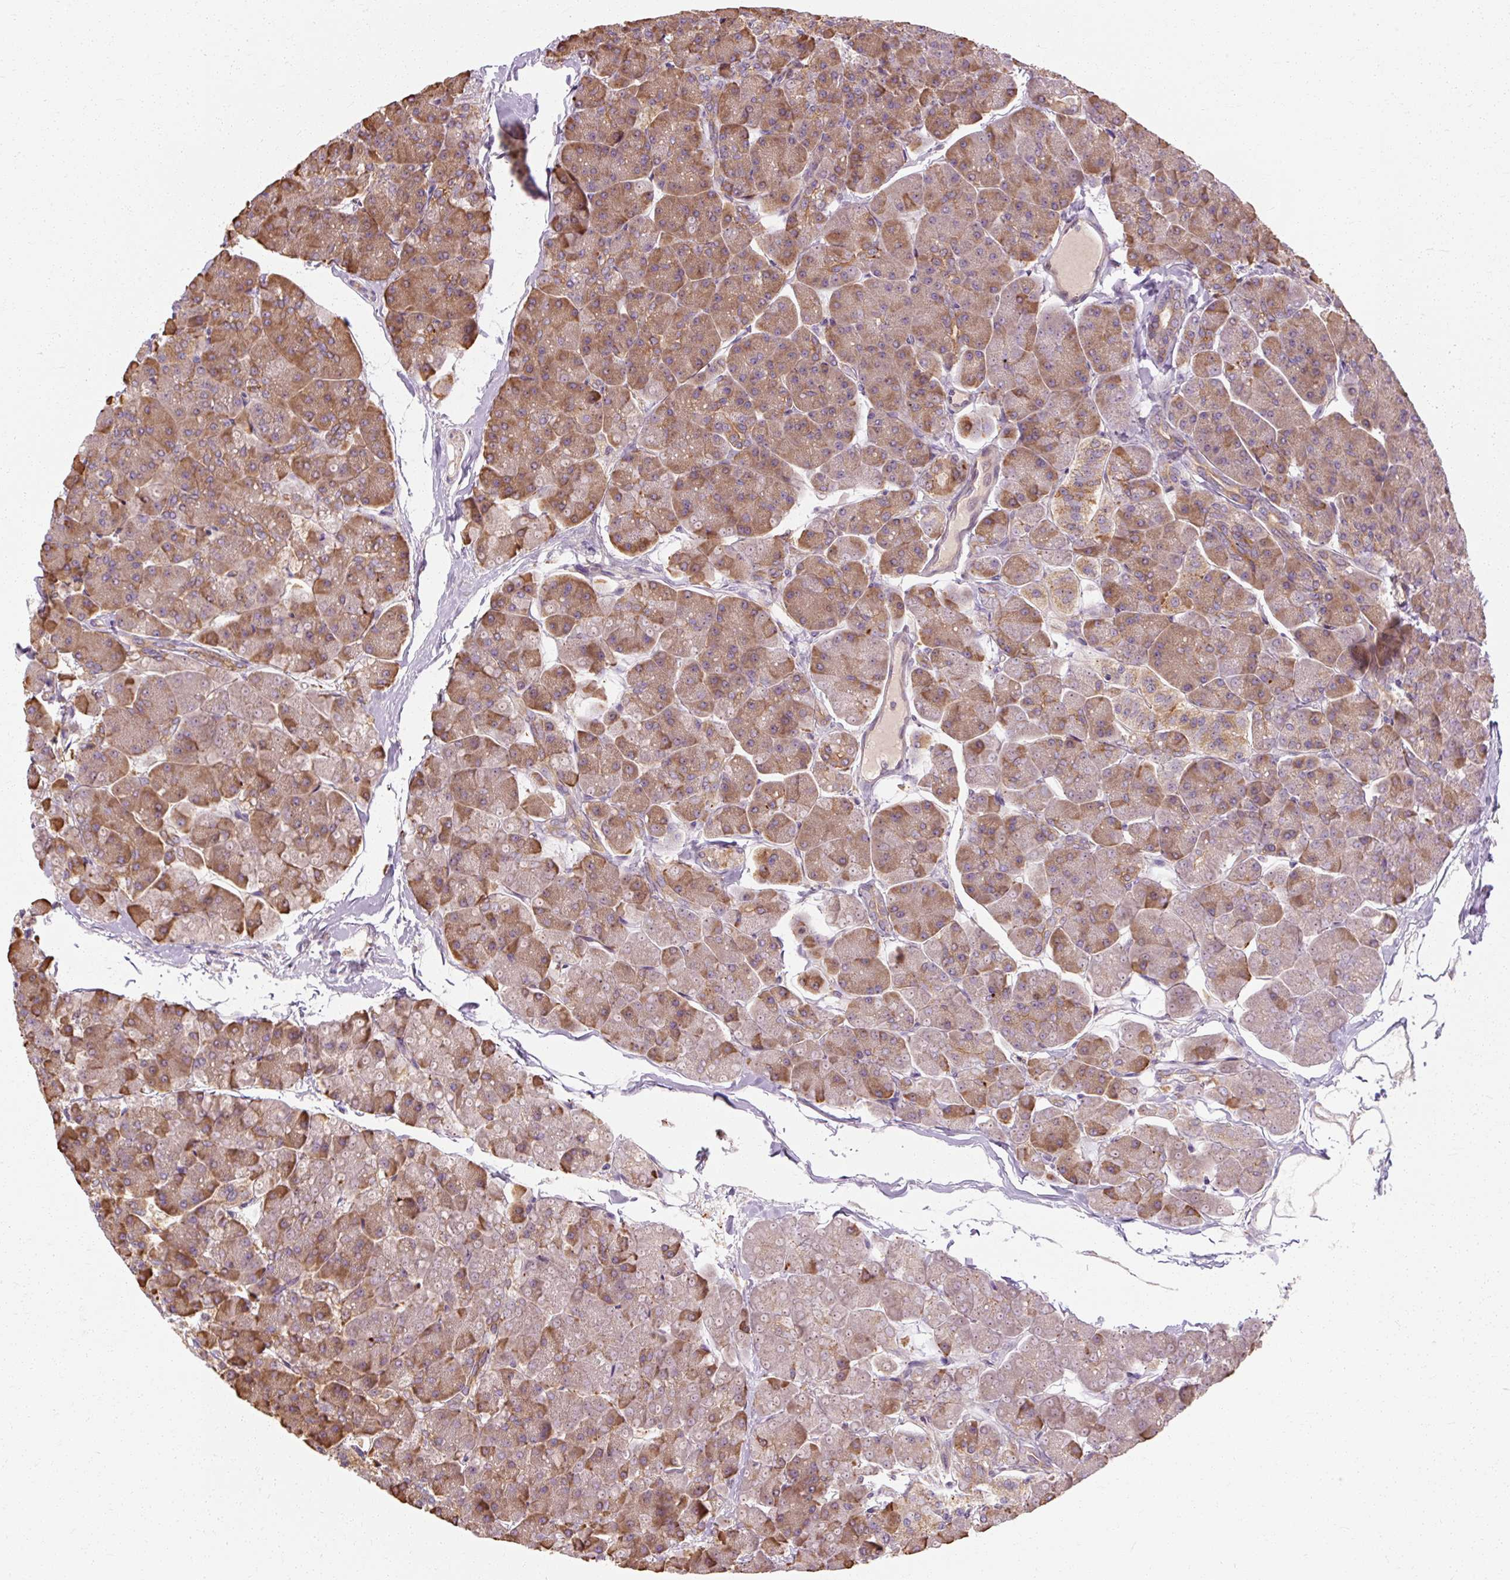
{"staining": {"intensity": "moderate", "quantity": ">75%", "location": "cytoplasmic/membranous"}, "tissue": "pancreas", "cell_type": "Exocrine glandular cells", "image_type": "normal", "snomed": [{"axis": "morphology", "description": "Normal tissue, NOS"}, {"axis": "topography", "description": "Pancreas"}, {"axis": "topography", "description": "Peripheral nerve tissue"}], "caption": "Pancreas stained with a brown dye demonstrates moderate cytoplasmic/membranous positive staining in about >75% of exocrine glandular cells.", "gene": "TBC1D4", "patient": {"sex": "male", "age": 54}}